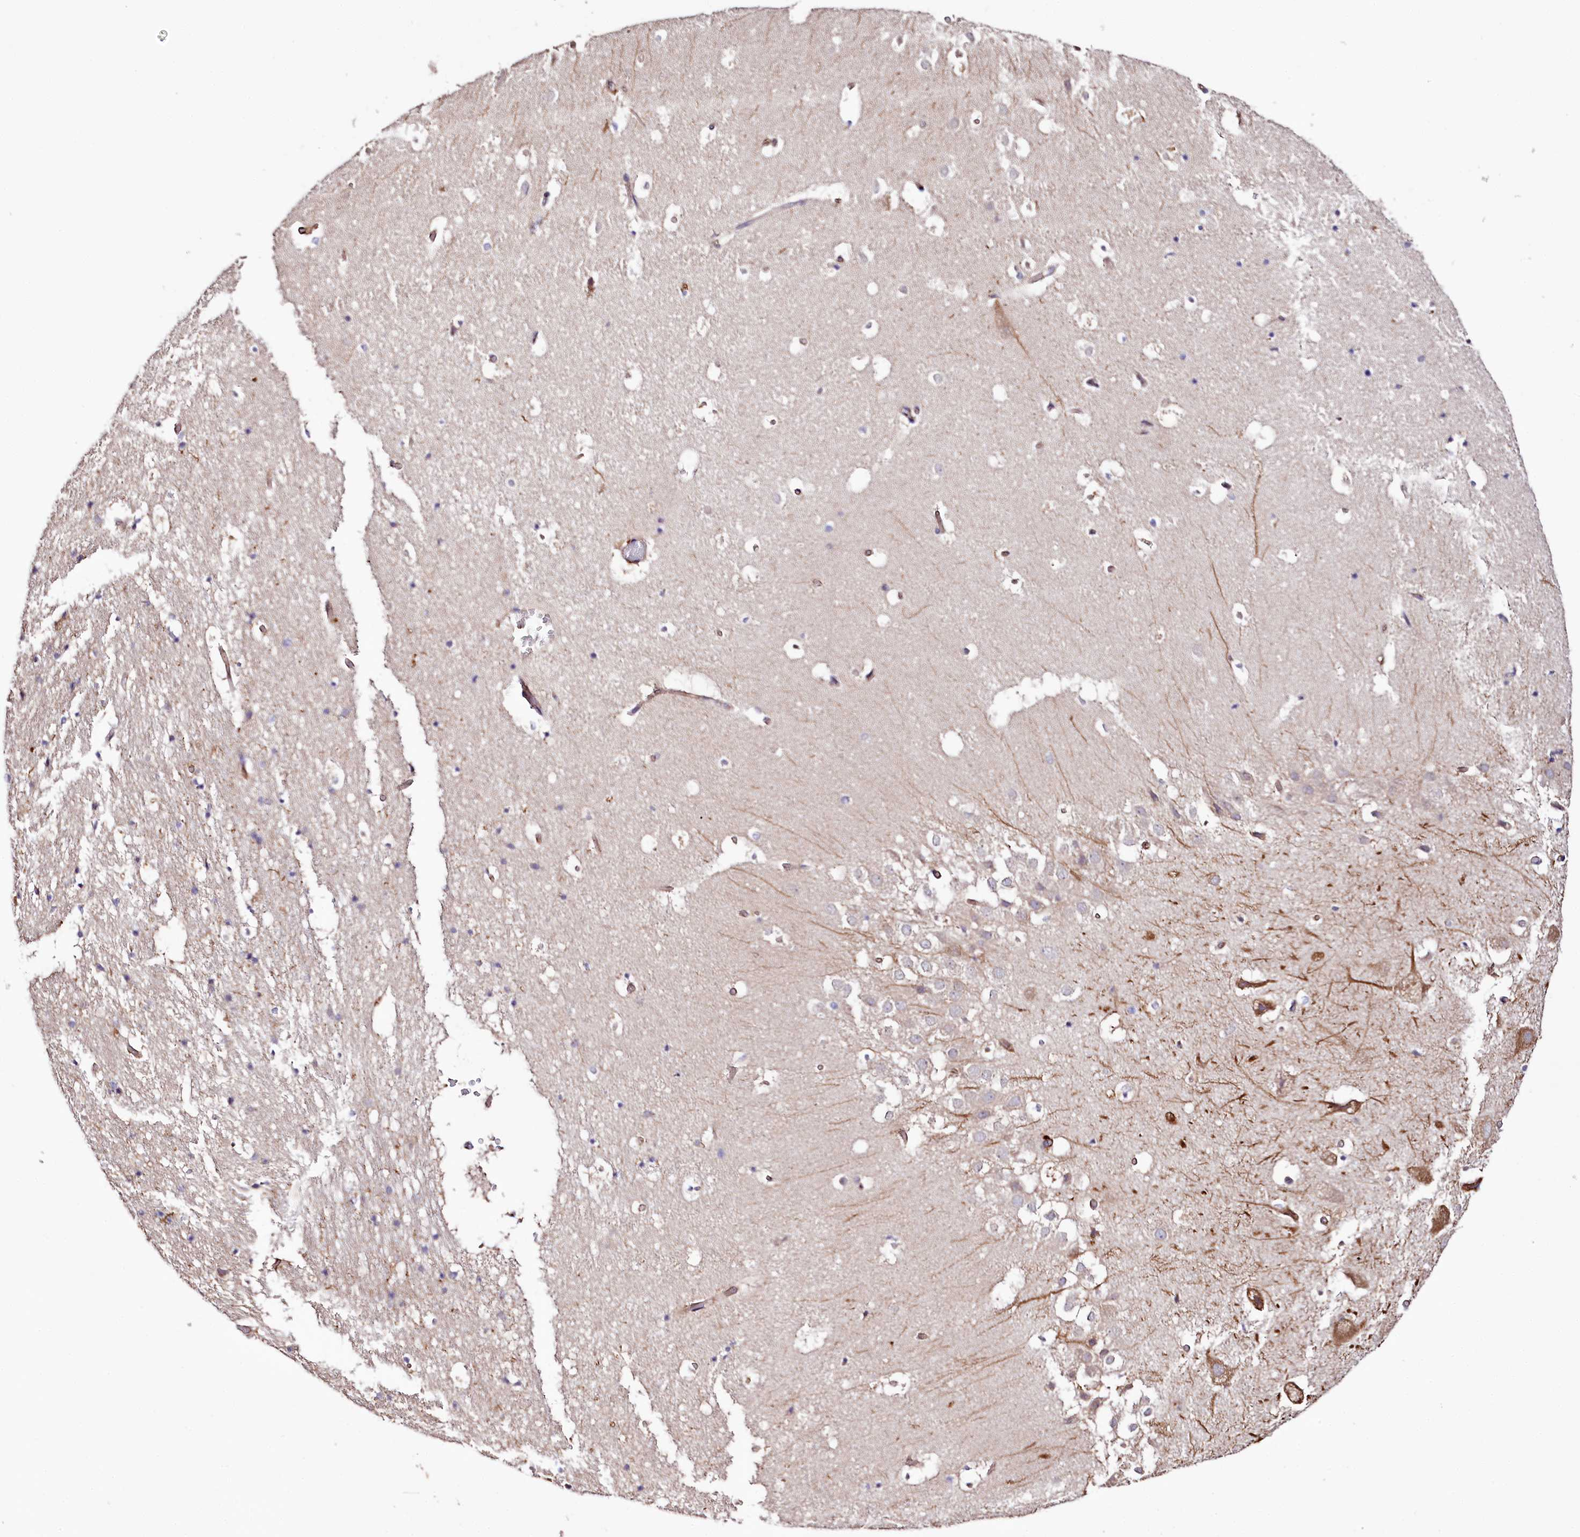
{"staining": {"intensity": "negative", "quantity": "none", "location": "none"}, "tissue": "hippocampus", "cell_type": "Glial cells", "image_type": "normal", "snomed": [{"axis": "morphology", "description": "Normal tissue, NOS"}, {"axis": "topography", "description": "Hippocampus"}], "caption": "Immunohistochemistry of normal hippocampus reveals no expression in glial cells. (DAB IHC, high magnification).", "gene": "TTC12", "patient": {"sex": "female", "age": 52}}